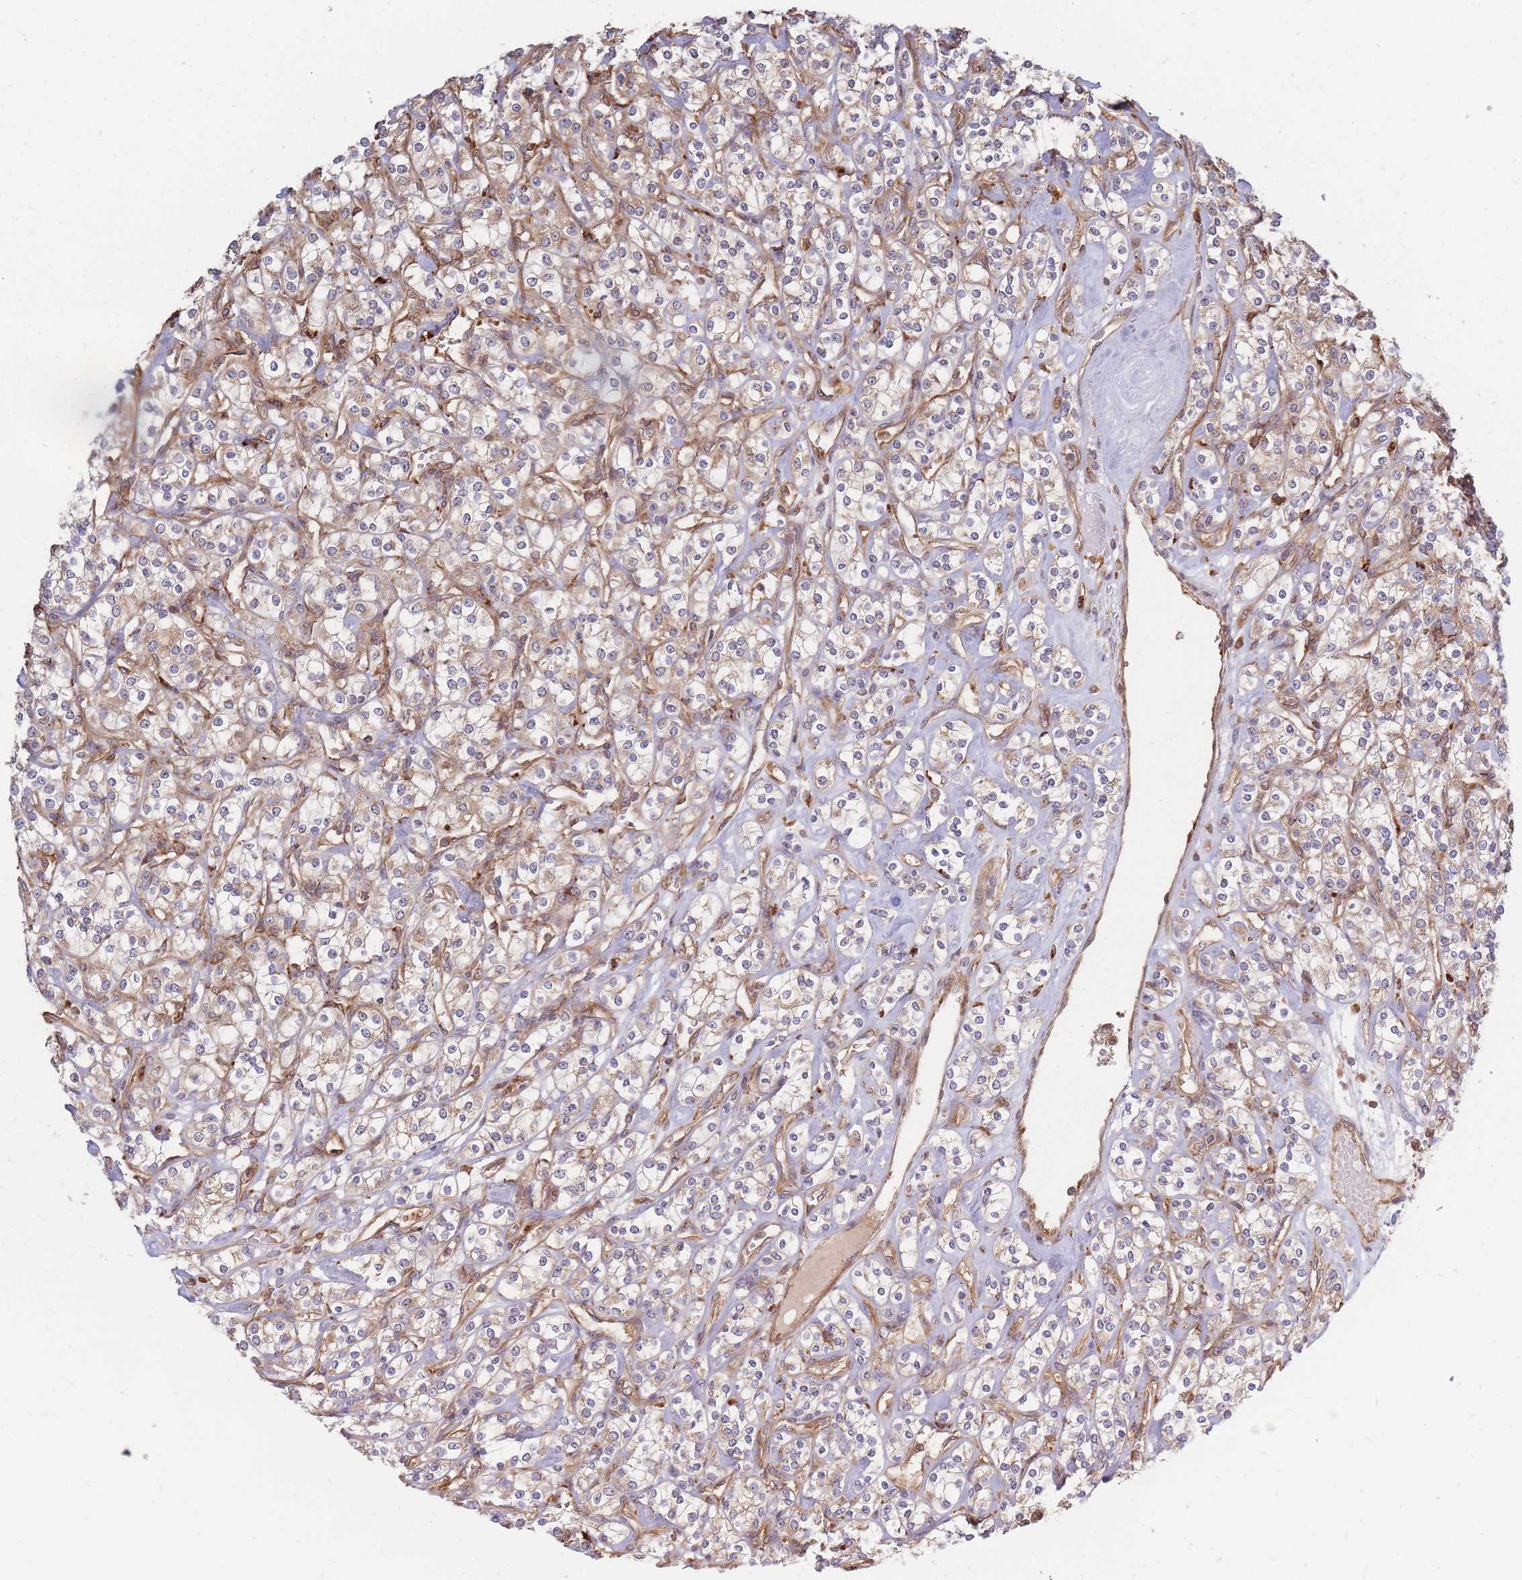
{"staining": {"intensity": "weak", "quantity": ">75%", "location": "cytoplasmic/membranous"}, "tissue": "renal cancer", "cell_type": "Tumor cells", "image_type": "cancer", "snomed": [{"axis": "morphology", "description": "Adenocarcinoma, NOS"}, {"axis": "topography", "description": "Kidney"}], "caption": "Protein staining by IHC demonstrates weak cytoplasmic/membranous staining in approximately >75% of tumor cells in renal adenocarcinoma.", "gene": "RASSF2", "patient": {"sex": "male", "age": 77}}